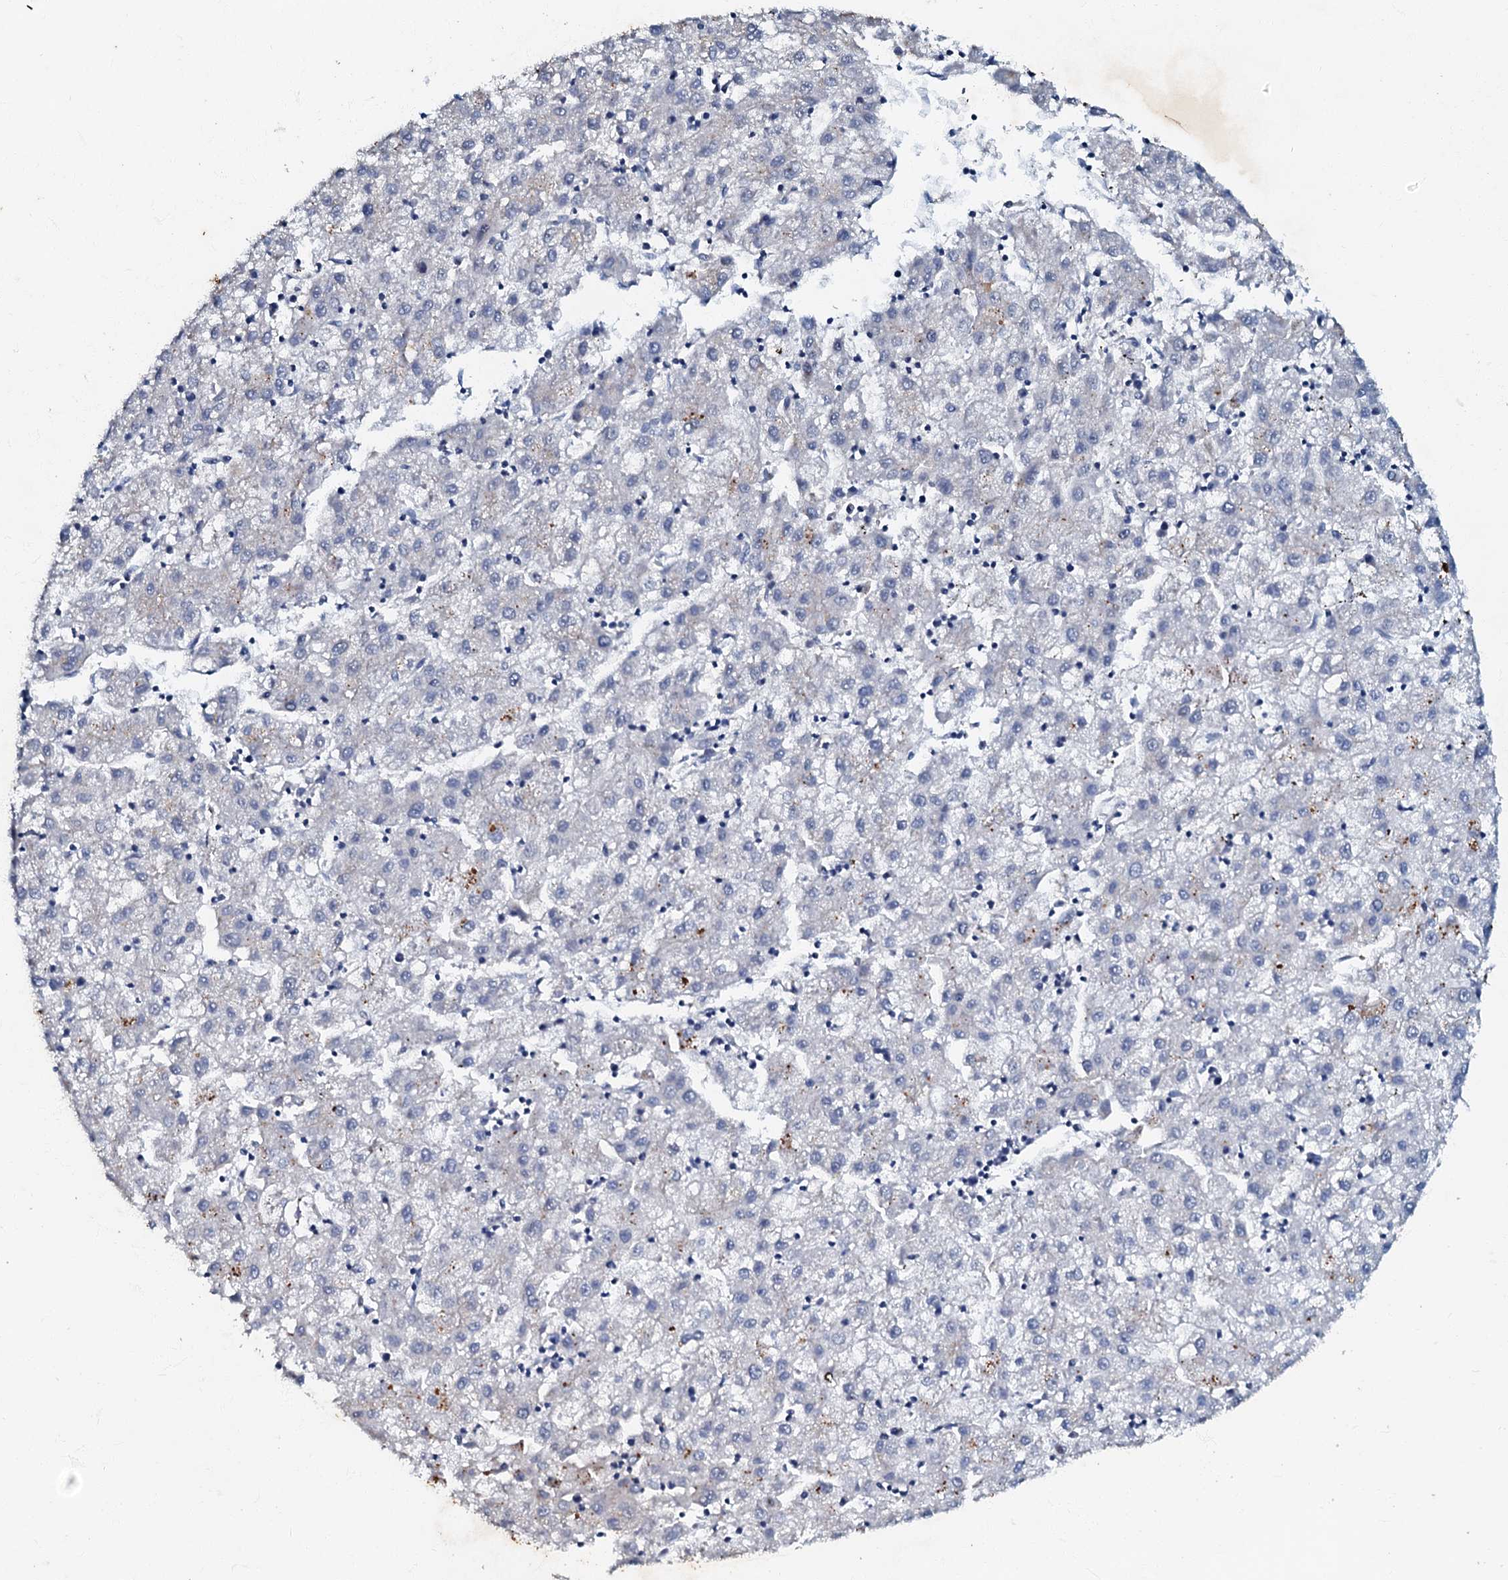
{"staining": {"intensity": "negative", "quantity": "none", "location": "none"}, "tissue": "liver cancer", "cell_type": "Tumor cells", "image_type": "cancer", "snomed": [{"axis": "morphology", "description": "Carcinoma, Hepatocellular, NOS"}, {"axis": "topography", "description": "Liver"}], "caption": "The immunohistochemistry photomicrograph has no significant expression in tumor cells of liver hepatocellular carcinoma tissue.", "gene": "MANSC4", "patient": {"sex": "male", "age": 72}}